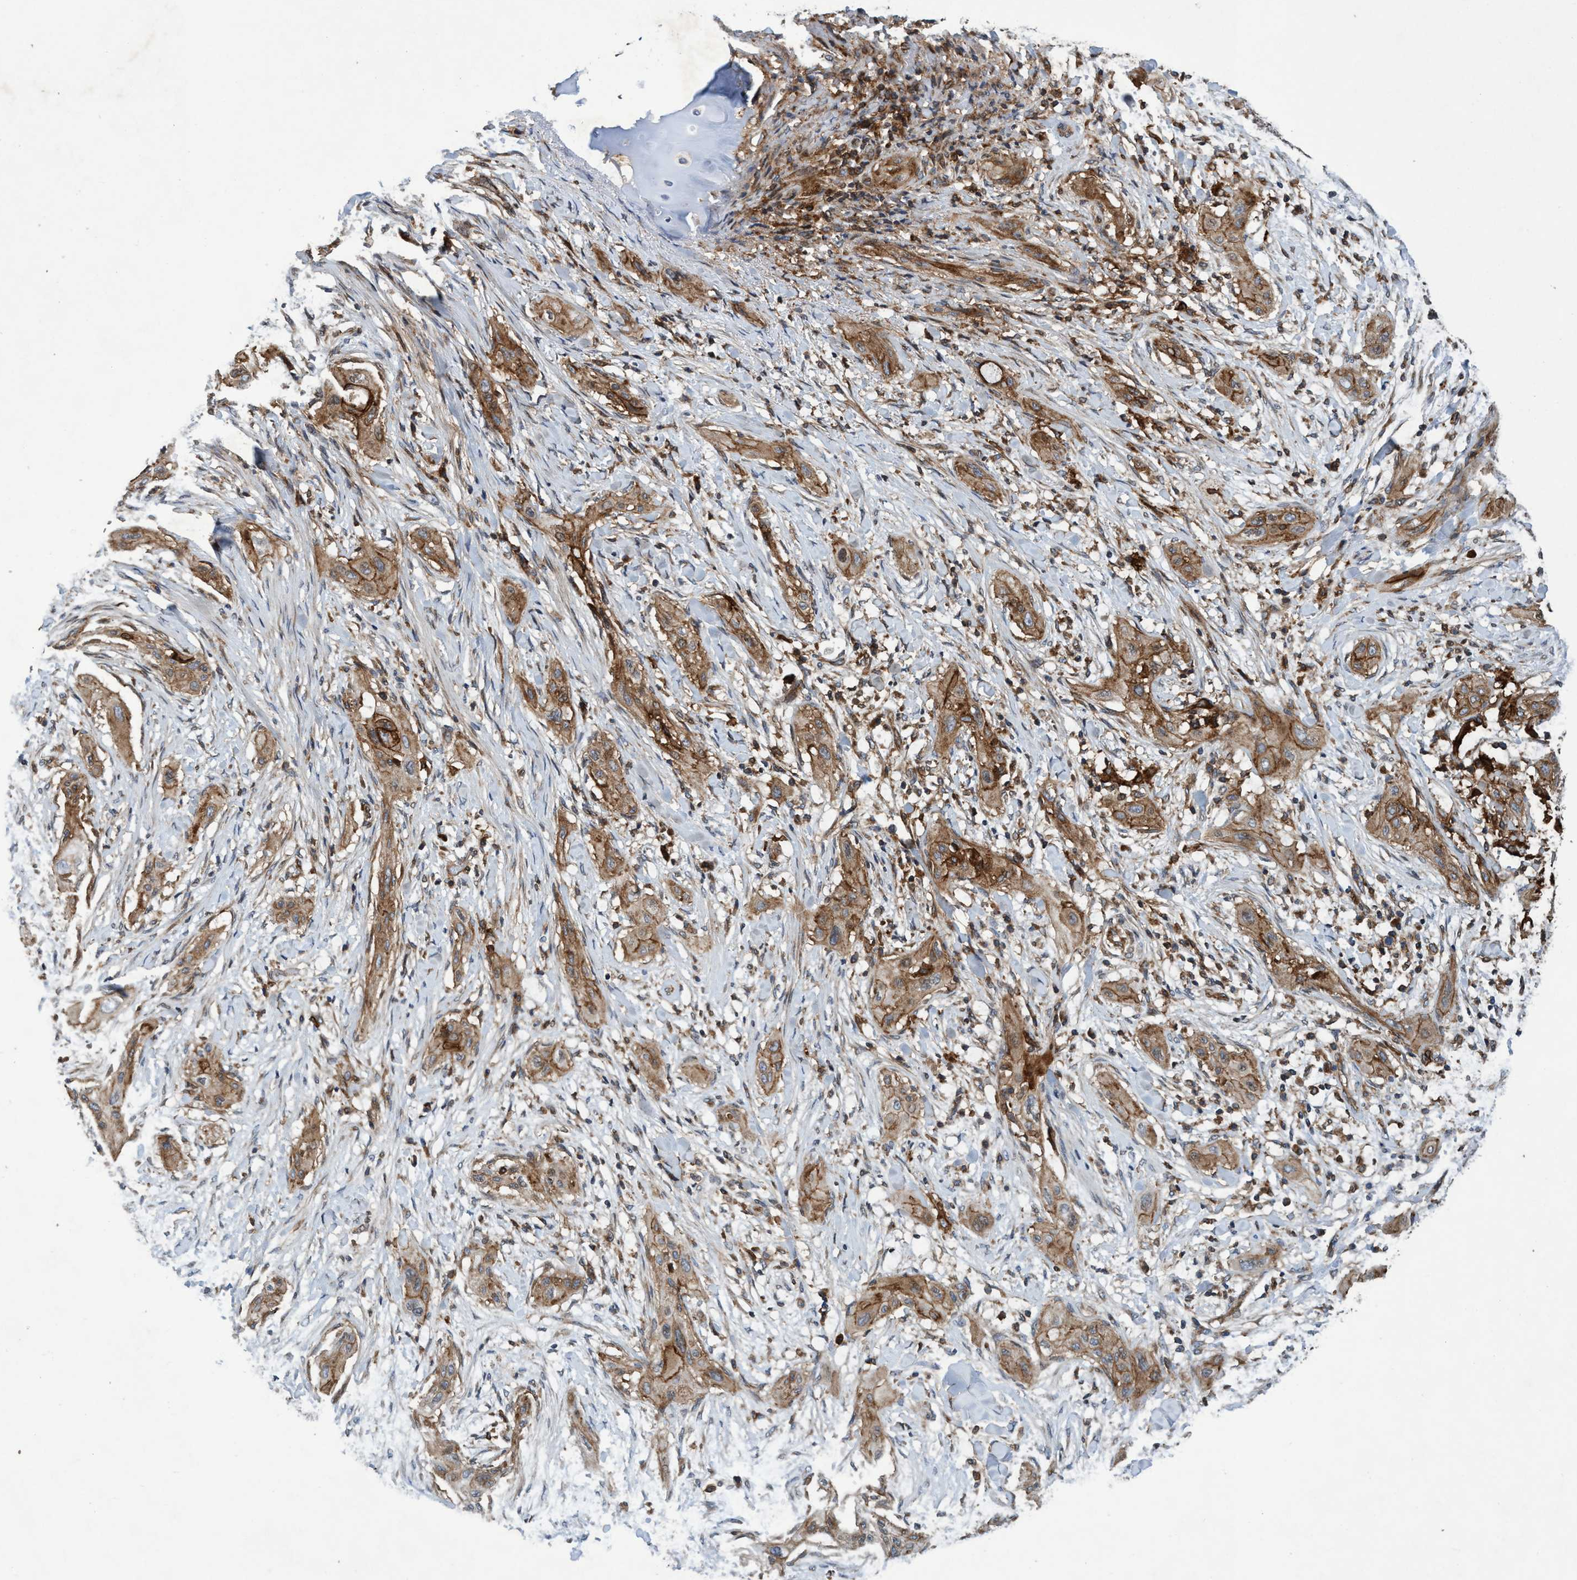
{"staining": {"intensity": "moderate", "quantity": ">75%", "location": "cytoplasmic/membranous"}, "tissue": "lung cancer", "cell_type": "Tumor cells", "image_type": "cancer", "snomed": [{"axis": "morphology", "description": "Squamous cell carcinoma, NOS"}, {"axis": "topography", "description": "Lung"}], "caption": "IHC photomicrograph of neoplastic tissue: human lung cancer stained using immunohistochemistry displays medium levels of moderate protein expression localized specifically in the cytoplasmic/membranous of tumor cells, appearing as a cytoplasmic/membranous brown color.", "gene": "SLC16A3", "patient": {"sex": "female", "age": 47}}